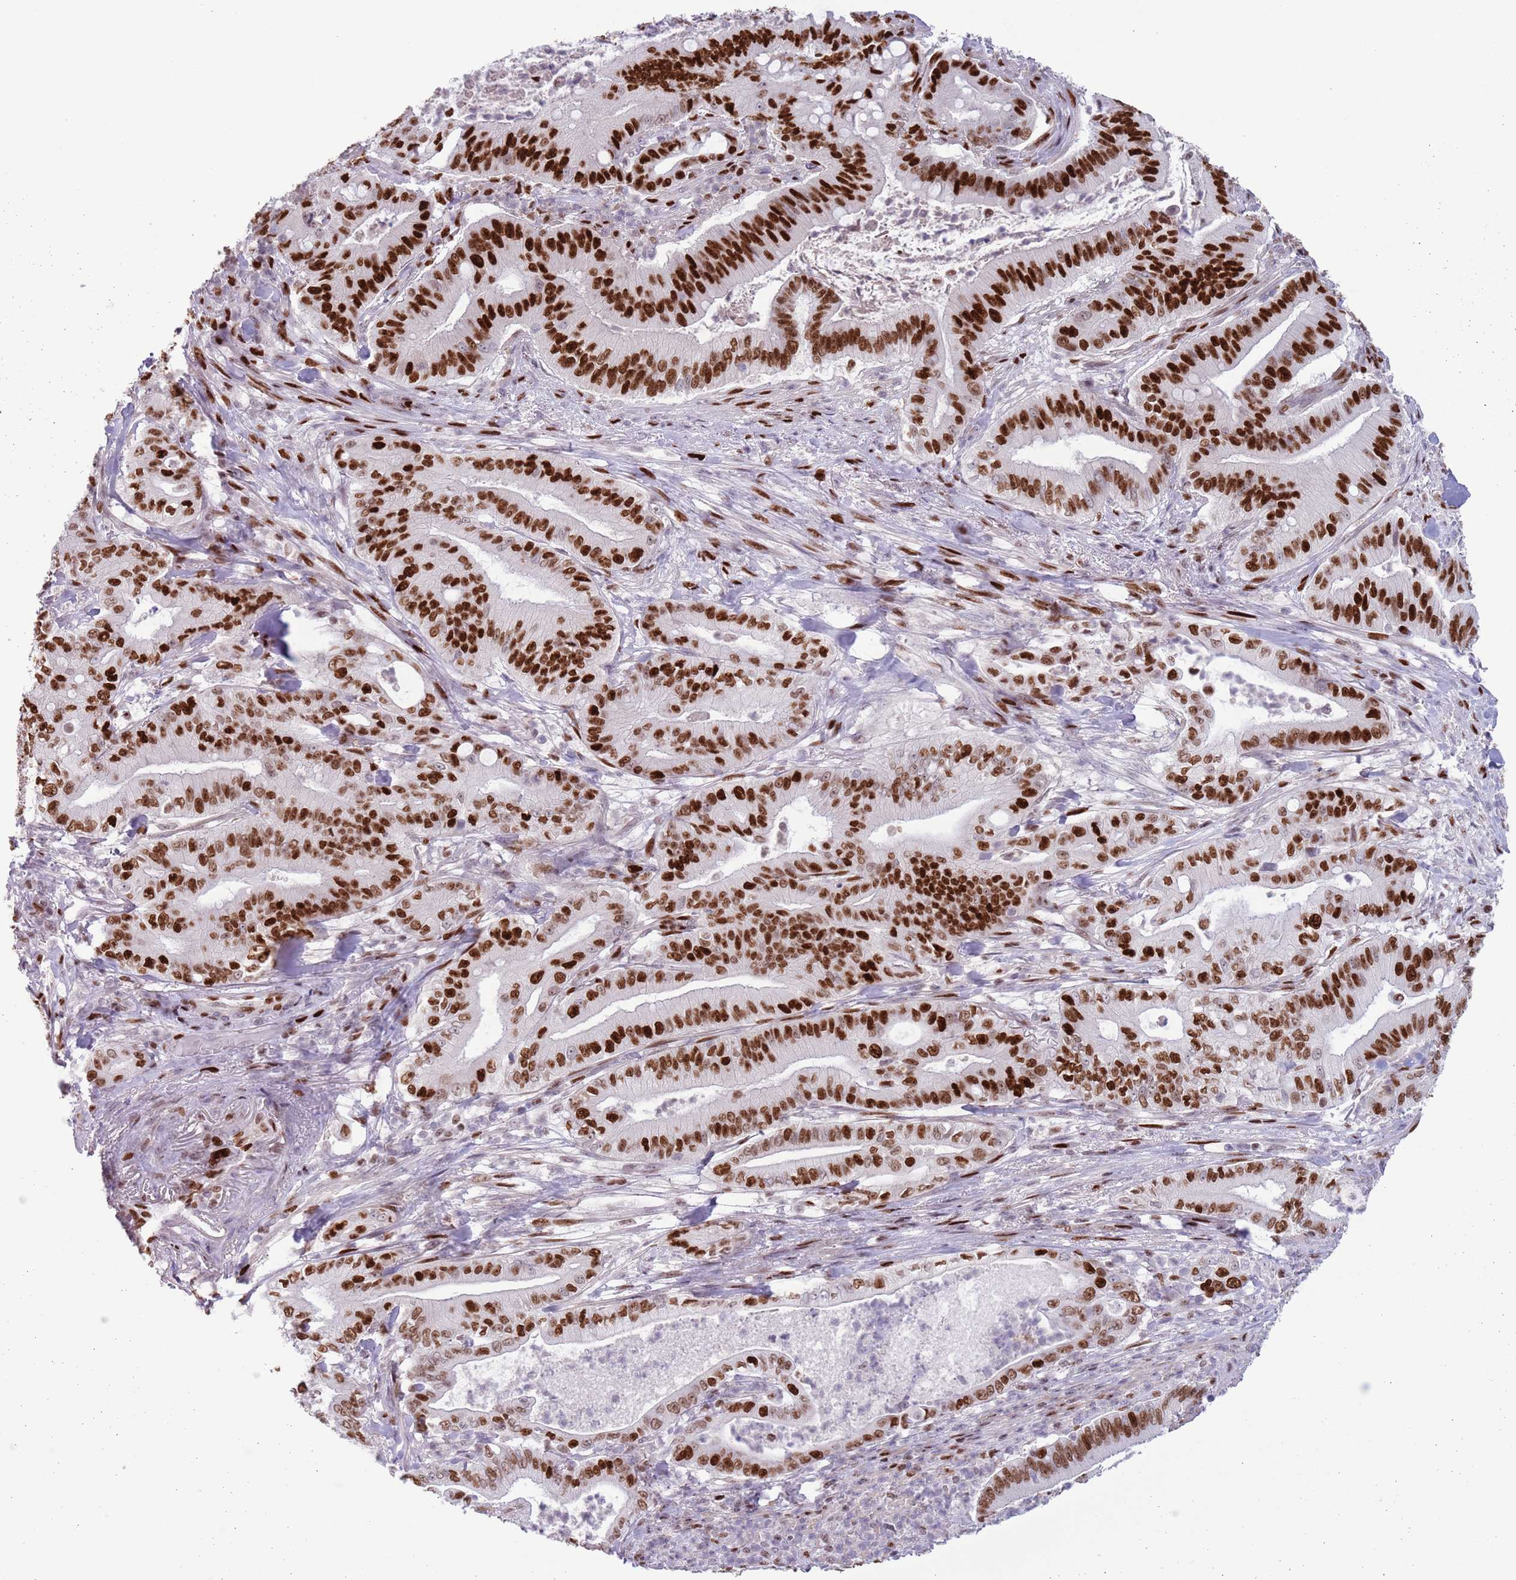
{"staining": {"intensity": "strong", "quantity": ">75%", "location": "nuclear"}, "tissue": "pancreatic cancer", "cell_type": "Tumor cells", "image_type": "cancer", "snomed": [{"axis": "morphology", "description": "Adenocarcinoma, NOS"}, {"axis": "topography", "description": "Pancreas"}], "caption": "This photomicrograph shows IHC staining of adenocarcinoma (pancreatic), with high strong nuclear expression in approximately >75% of tumor cells.", "gene": "MFSD10", "patient": {"sex": "male", "age": 71}}